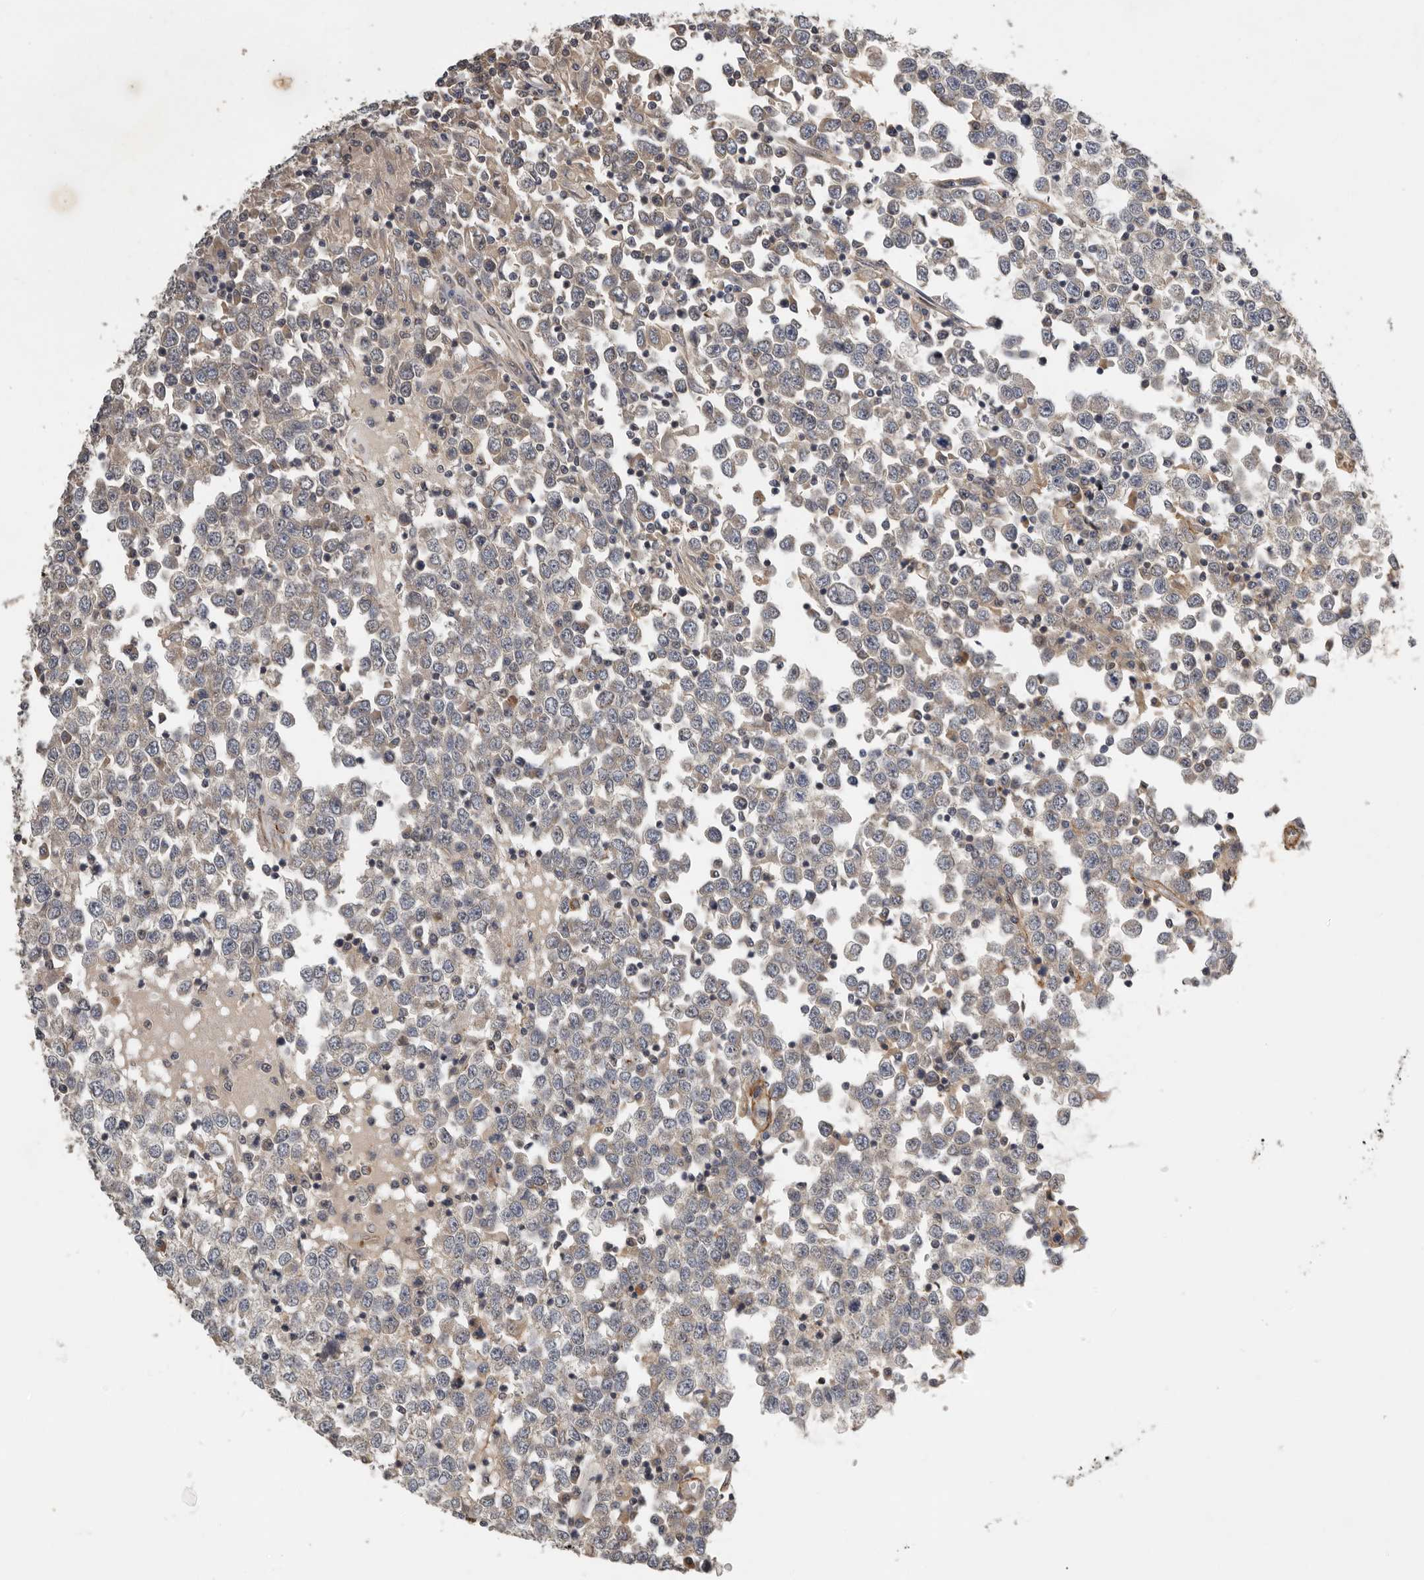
{"staining": {"intensity": "weak", "quantity": "<25%", "location": "cytoplasmic/membranous"}, "tissue": "testis cancer", "cell_type": "Tumor cells", "image_type": "cancer", "snomed": [{"axis": "morphology", "description": "Seminoma, NOS"}, {"axis": "topography", "description": "Testis"}], "caption": "Immunohistochemistry (IHC) histopathology image of human testis seminoma stained for a protein (brown), which demonstrates no expression in tumor cells.", "gene": "RNF157", "patient": {"sex": "male", "age": 65}}